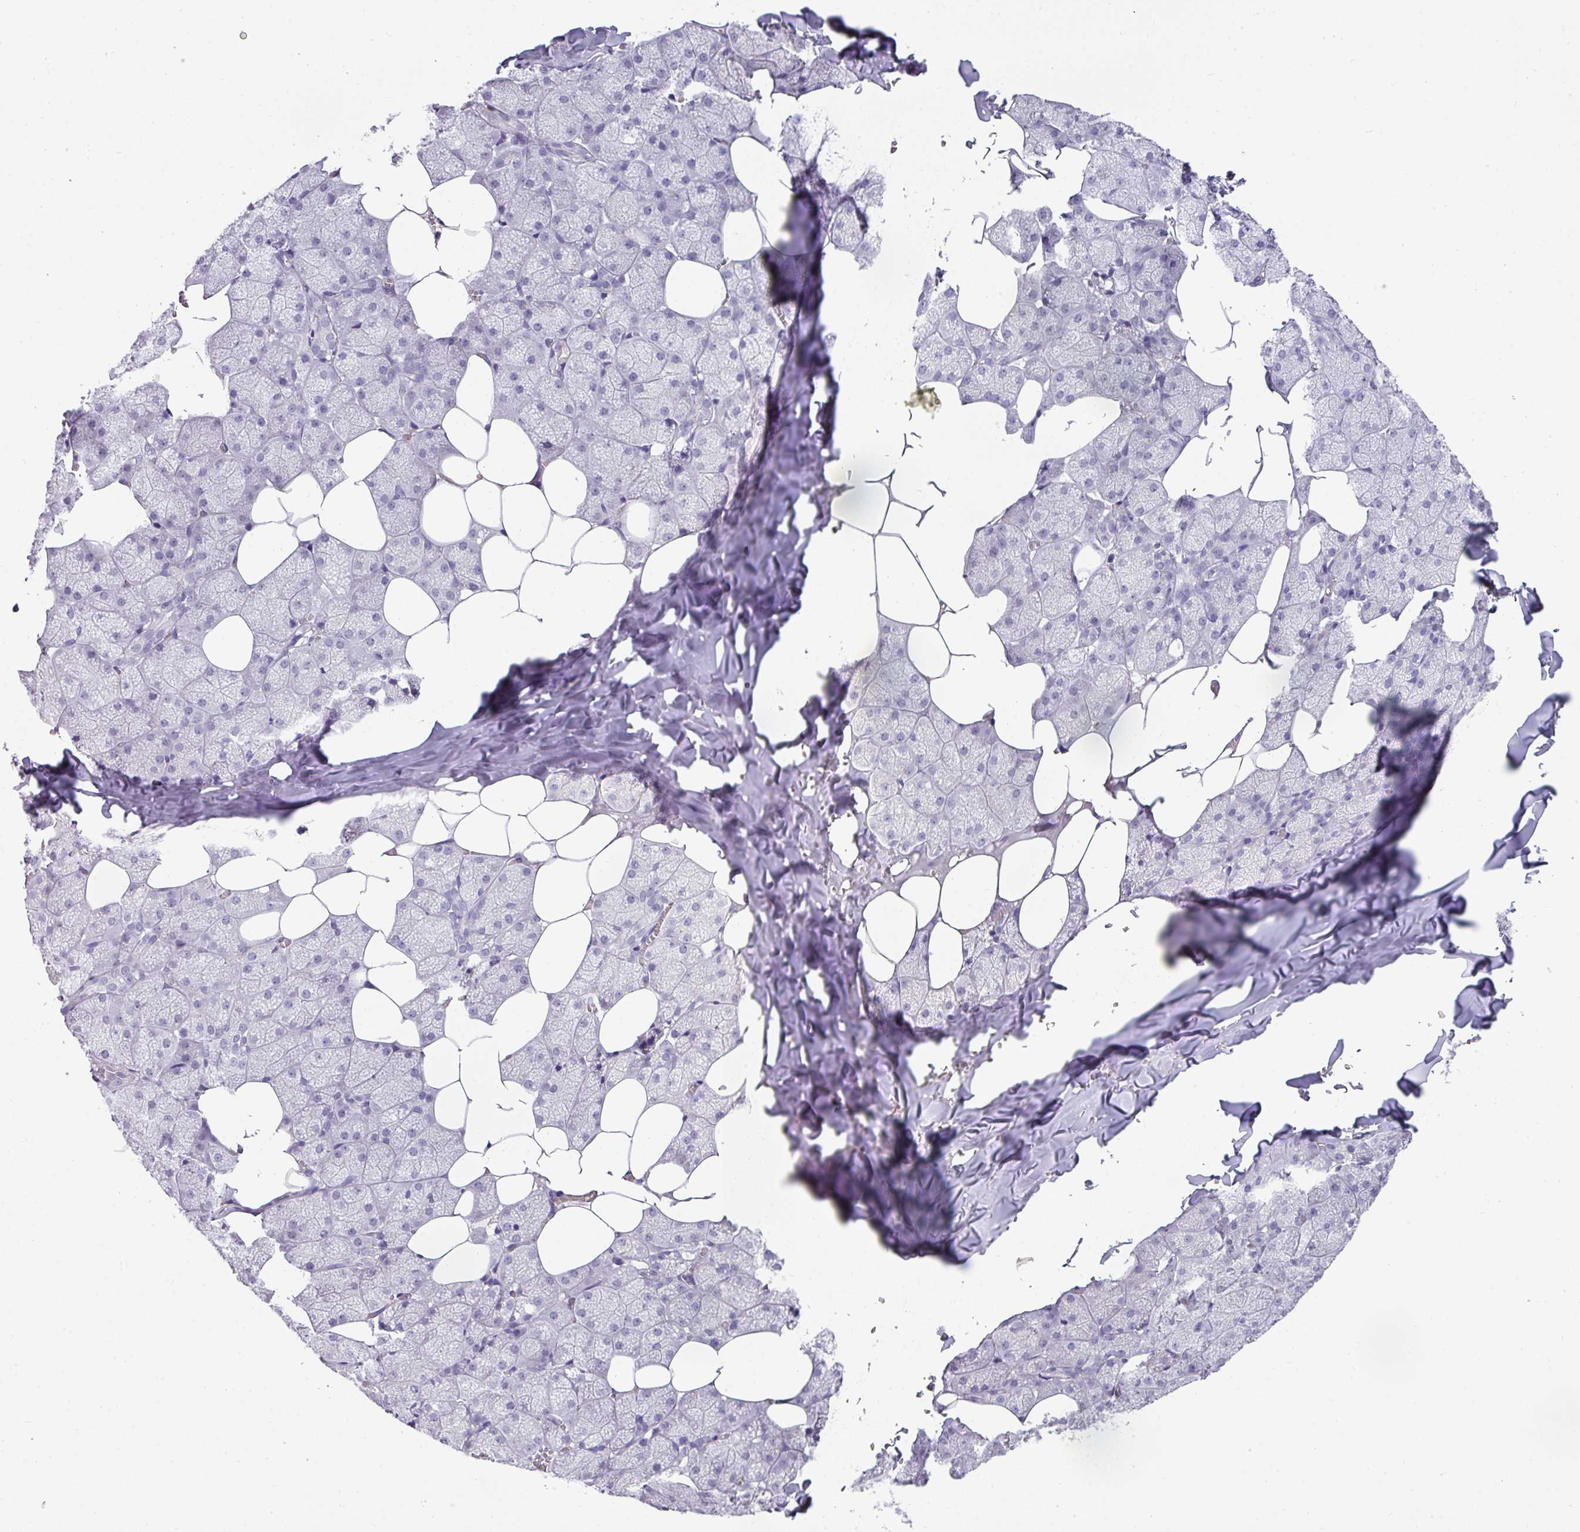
{"staining": {"intensity": "negative", "quantity": "none", "location": "none"}, "tissue": "salivary gland", "cell_type": "Glandular cells", "image_type": "normal", "snomed": [{"axis": "morphology", "description": "Normal tissue, NOS"}, {"axis": "topography", "description": "Salivary gland"}, {"axis": "topography", "description": "Peripheral nerve tissue"}], "caption": "This micrograph is of unremarkable salivary gland stained with immunohistochemistry (IHC) to label a protein in brown with the nuclei are counter-stained blue. There is no positivity in glandular cells.", "gene": "FGF17", "patient": {"sex": "male", "age": 38}}